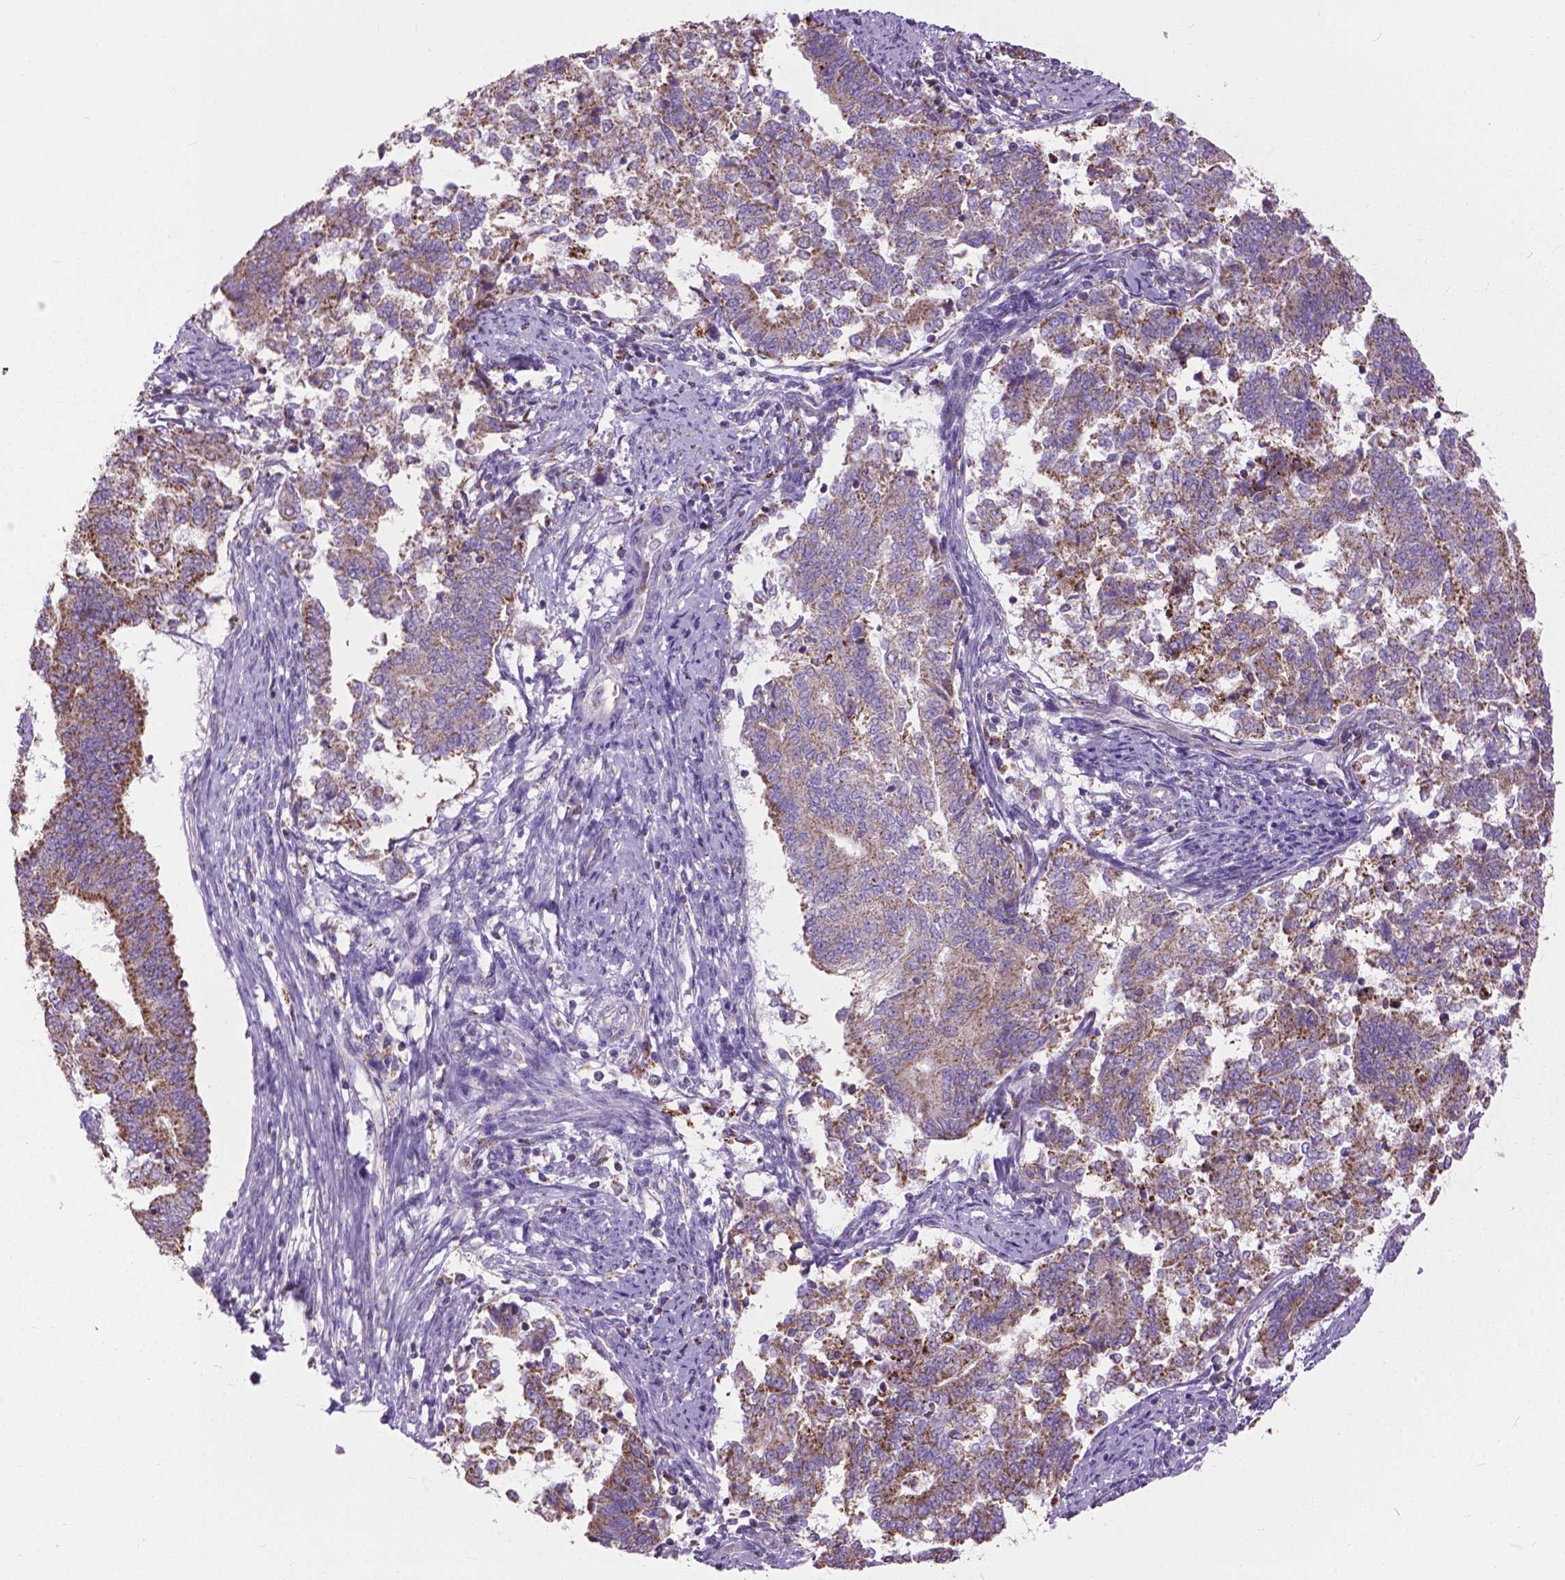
{"staining": {"intensity": "moderate", "quantity": ">75%", "location": "cytoplasmic/membranous"}, "tissue": "endometrial cancer", "cell_type": "Tumor cells", "image_type": "cancer", "snomed": [{"axis": "morphology", "description": "Adenocarcinoma, NOS"}, {"axis": "topography", "description": "Endometrium"}], "caption": "Moderate cytoplasmic/membranous protein positivity is appreciated in approximately >75% of tumor cells in adenocarcinoma (endometrial). (DAB IHC with brightfield microscopy, high magnification).", "gene": "VDAC1", "patient": {"sex": "female", "age": 65}}